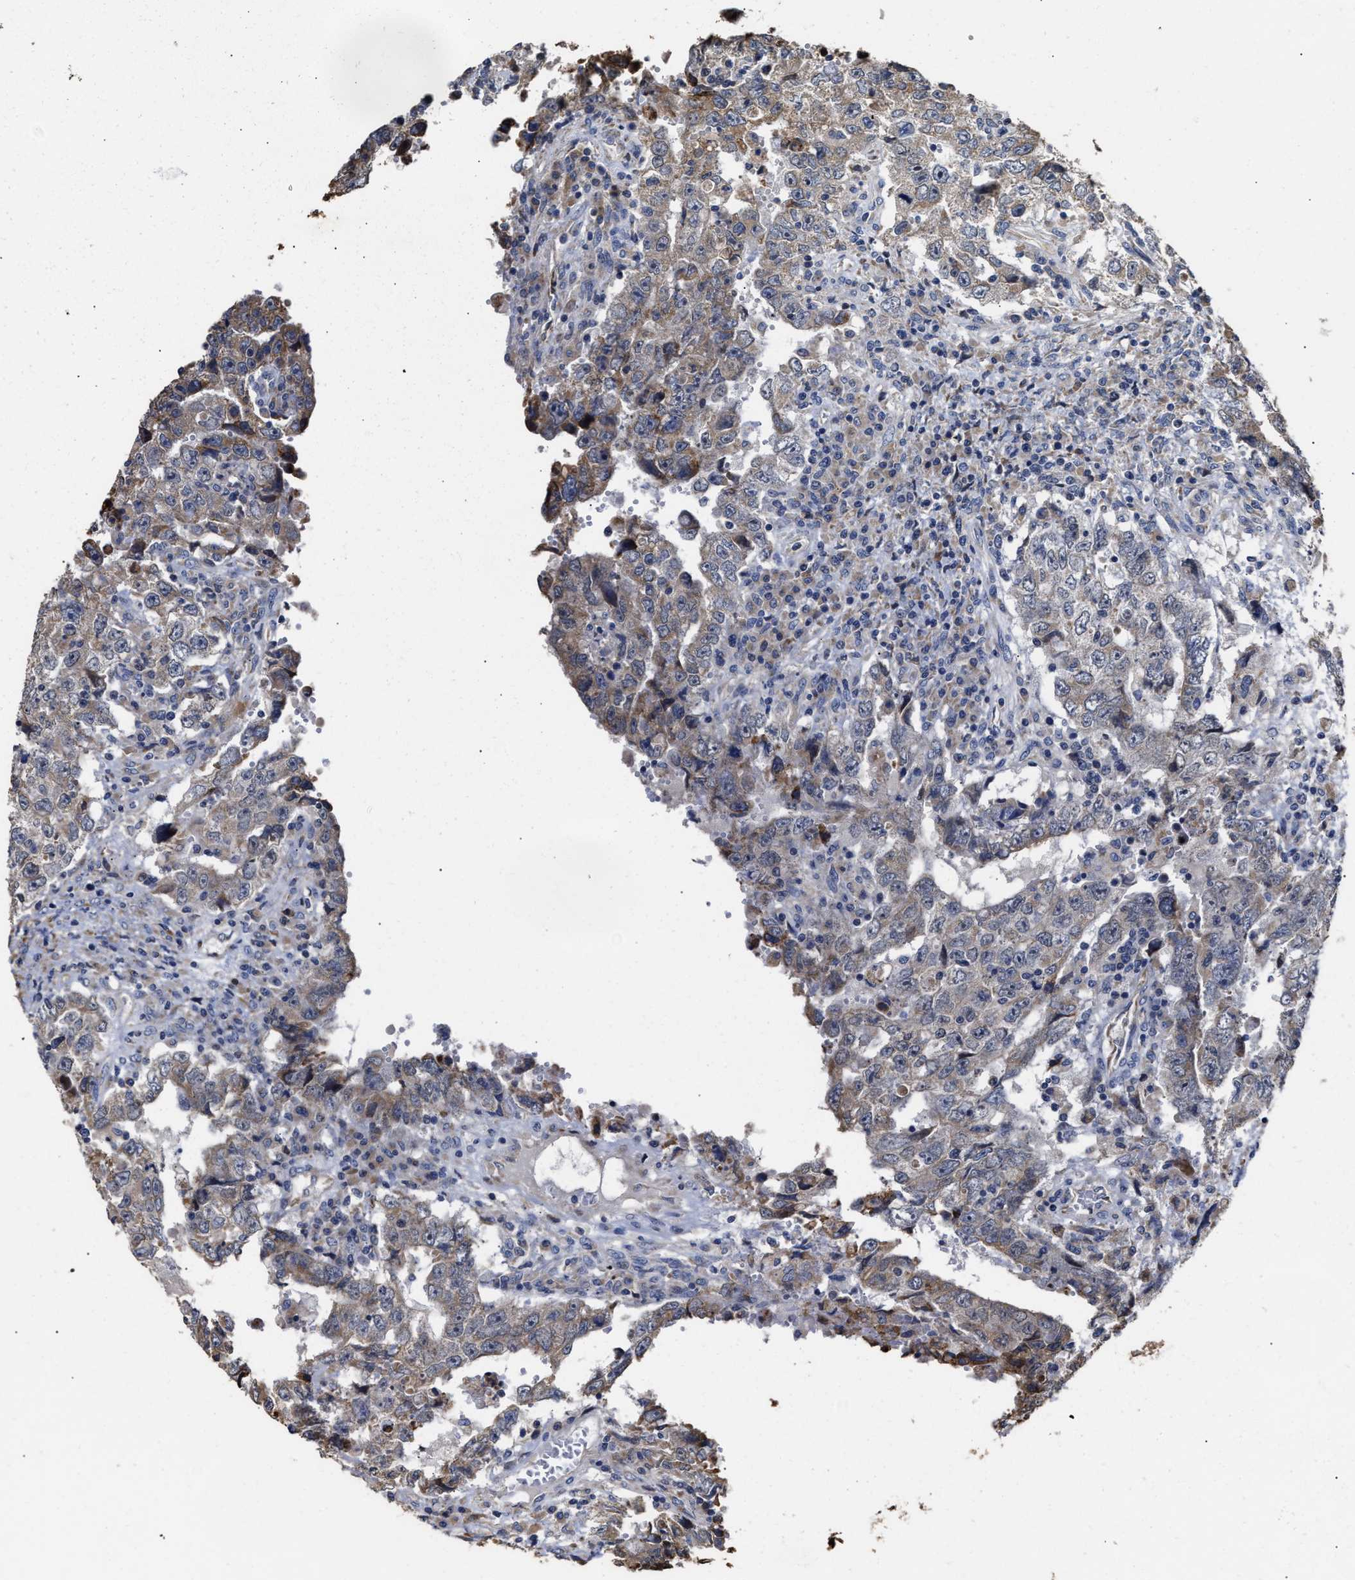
{"staining": {"intensity": "weak", "quantity": ">75%", "location": "cytoplasmic/membranous"}, "tissue": "testis cancer", "cell_type": "Tumor cells", "image_type": "cancer", "snomed": [{"axis": "morphology", "description": "Carcinoma, Embryonal, NOS"}, {"axis": "topography", "description": "Testis"}], "caption": "Weak cytoplasmic/membranous positivity for a protein is present in about >75% of tumor cells of embryonal carcinoma (testis) using immunohistochemistry (IHC).", "gene": "GOSR1", "patient": {"sex": "male", "age": 26}}